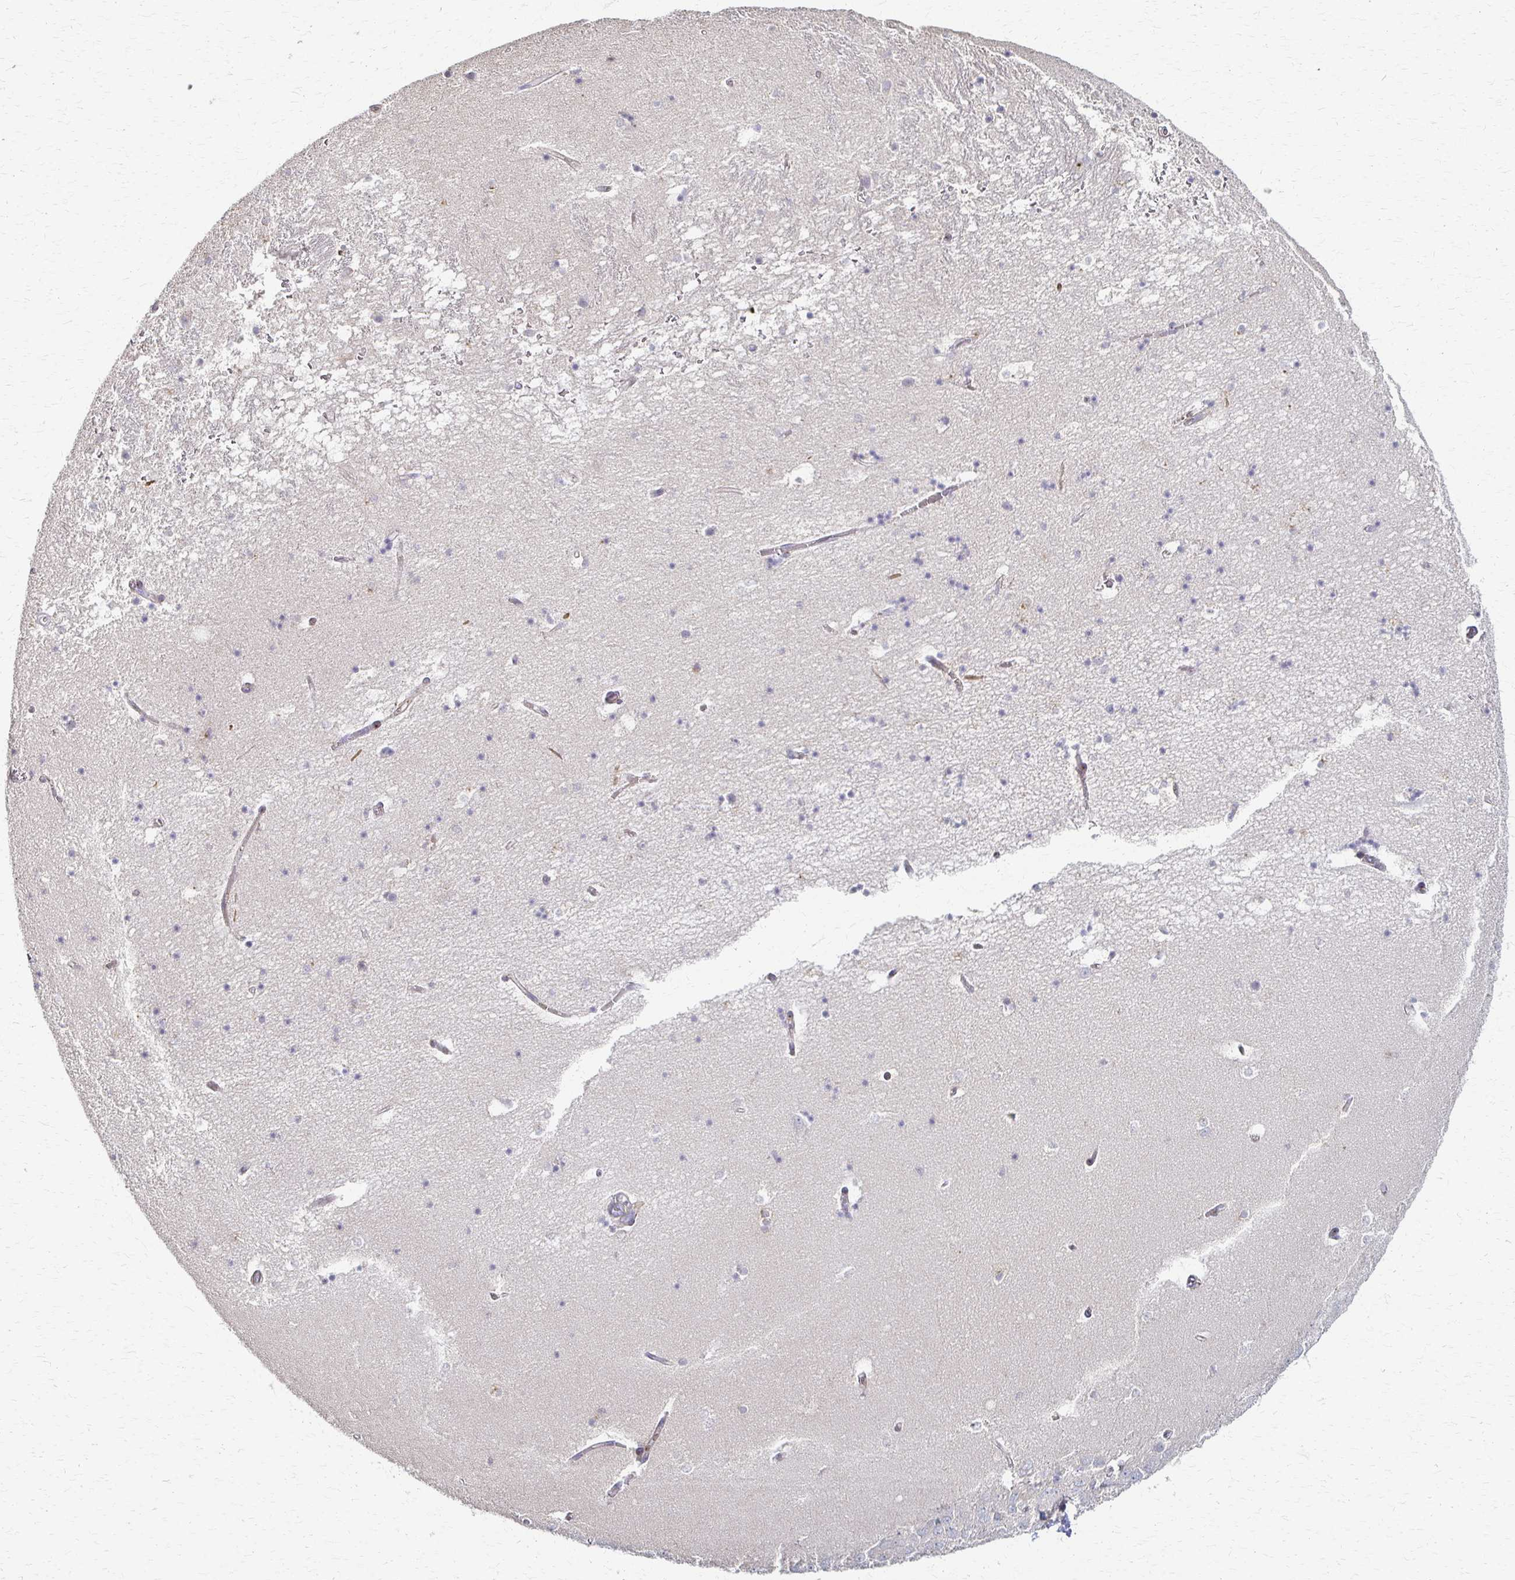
{"staining": {"intensity": "negative", "quantity": "none", "location": "none"}, "tissue": "hippocampus", "cell_type": "Glial cells", "image_type": "normal", "snomed": [{"axis": "morphology", "description": "Normal tissue, NOS"}, {"axis": "topography", "description": "Hippocampus"}], "caption": "The photomicrograph shows no staining of glial cells in benign hippocampus. The staining was performed using DAB (3,3'-diaminobenzidine) to visualize the protein expression in brown, while the nuclei were stained in blue with hematoxylin (Magnification: 20x).", "gene": "C1QTNF7", "patient": {"sex": "male", "age": 58}}